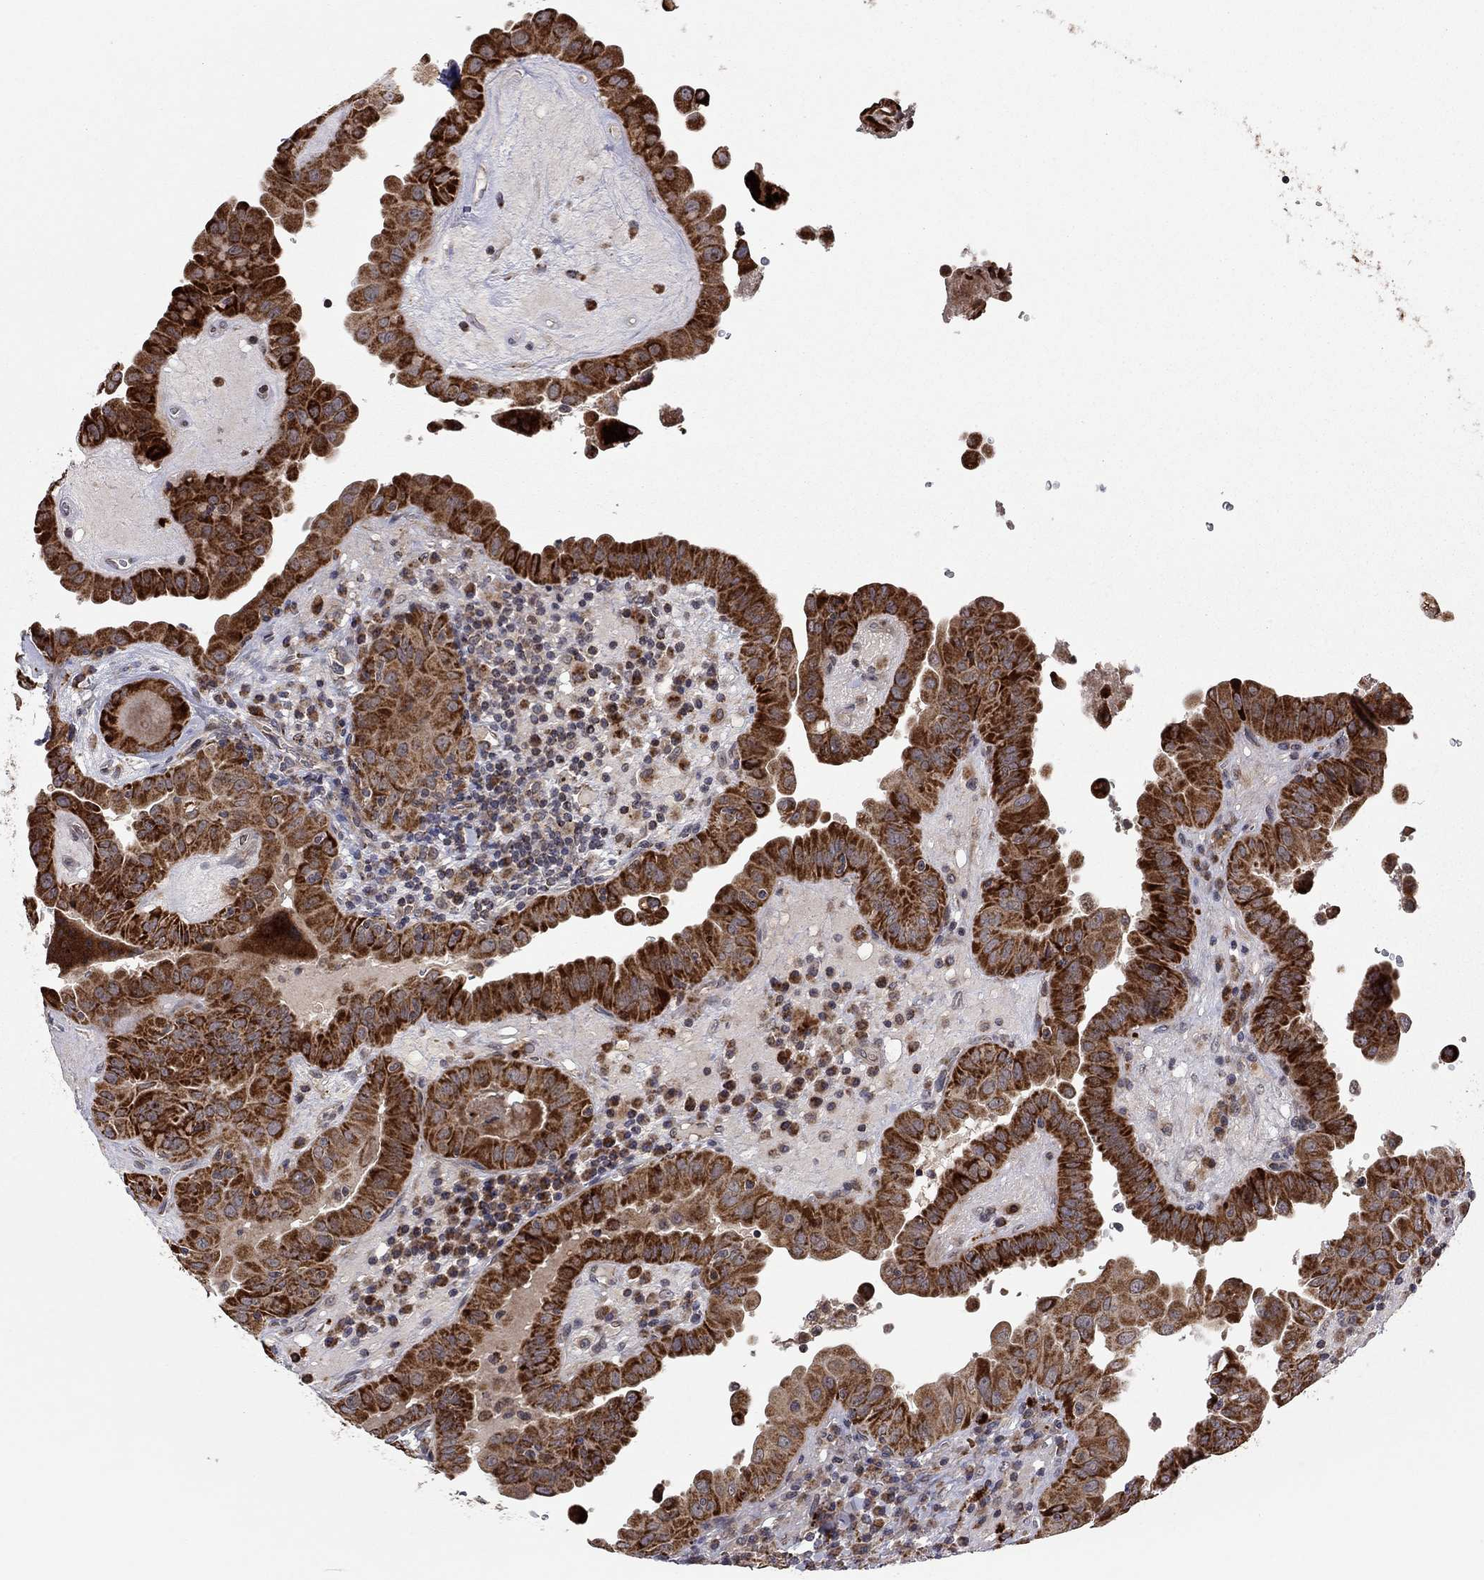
{"staining": {"intensity": "strong", "quantity": ">75%", "location": "cytoplasmic/membranous"}, "tissue": "thyroid cancer", "cell_type": "Tumor cells", "image_type": "cancer", "snomed": [{"axis": "morphology", "description": "Papillary adenocarcinoma, NOS"}, {"axis": "topography", "description": "Thyroid gland"}], "caption": "Protein analysis of thyroid cancer (papillary adenocarcinoma) tissue reveals strong cytoplasmic/membranous staining in approximately >75% of tumor cells.", "gene": "IDS", "patient": {"sex": "female", "age": 37}}